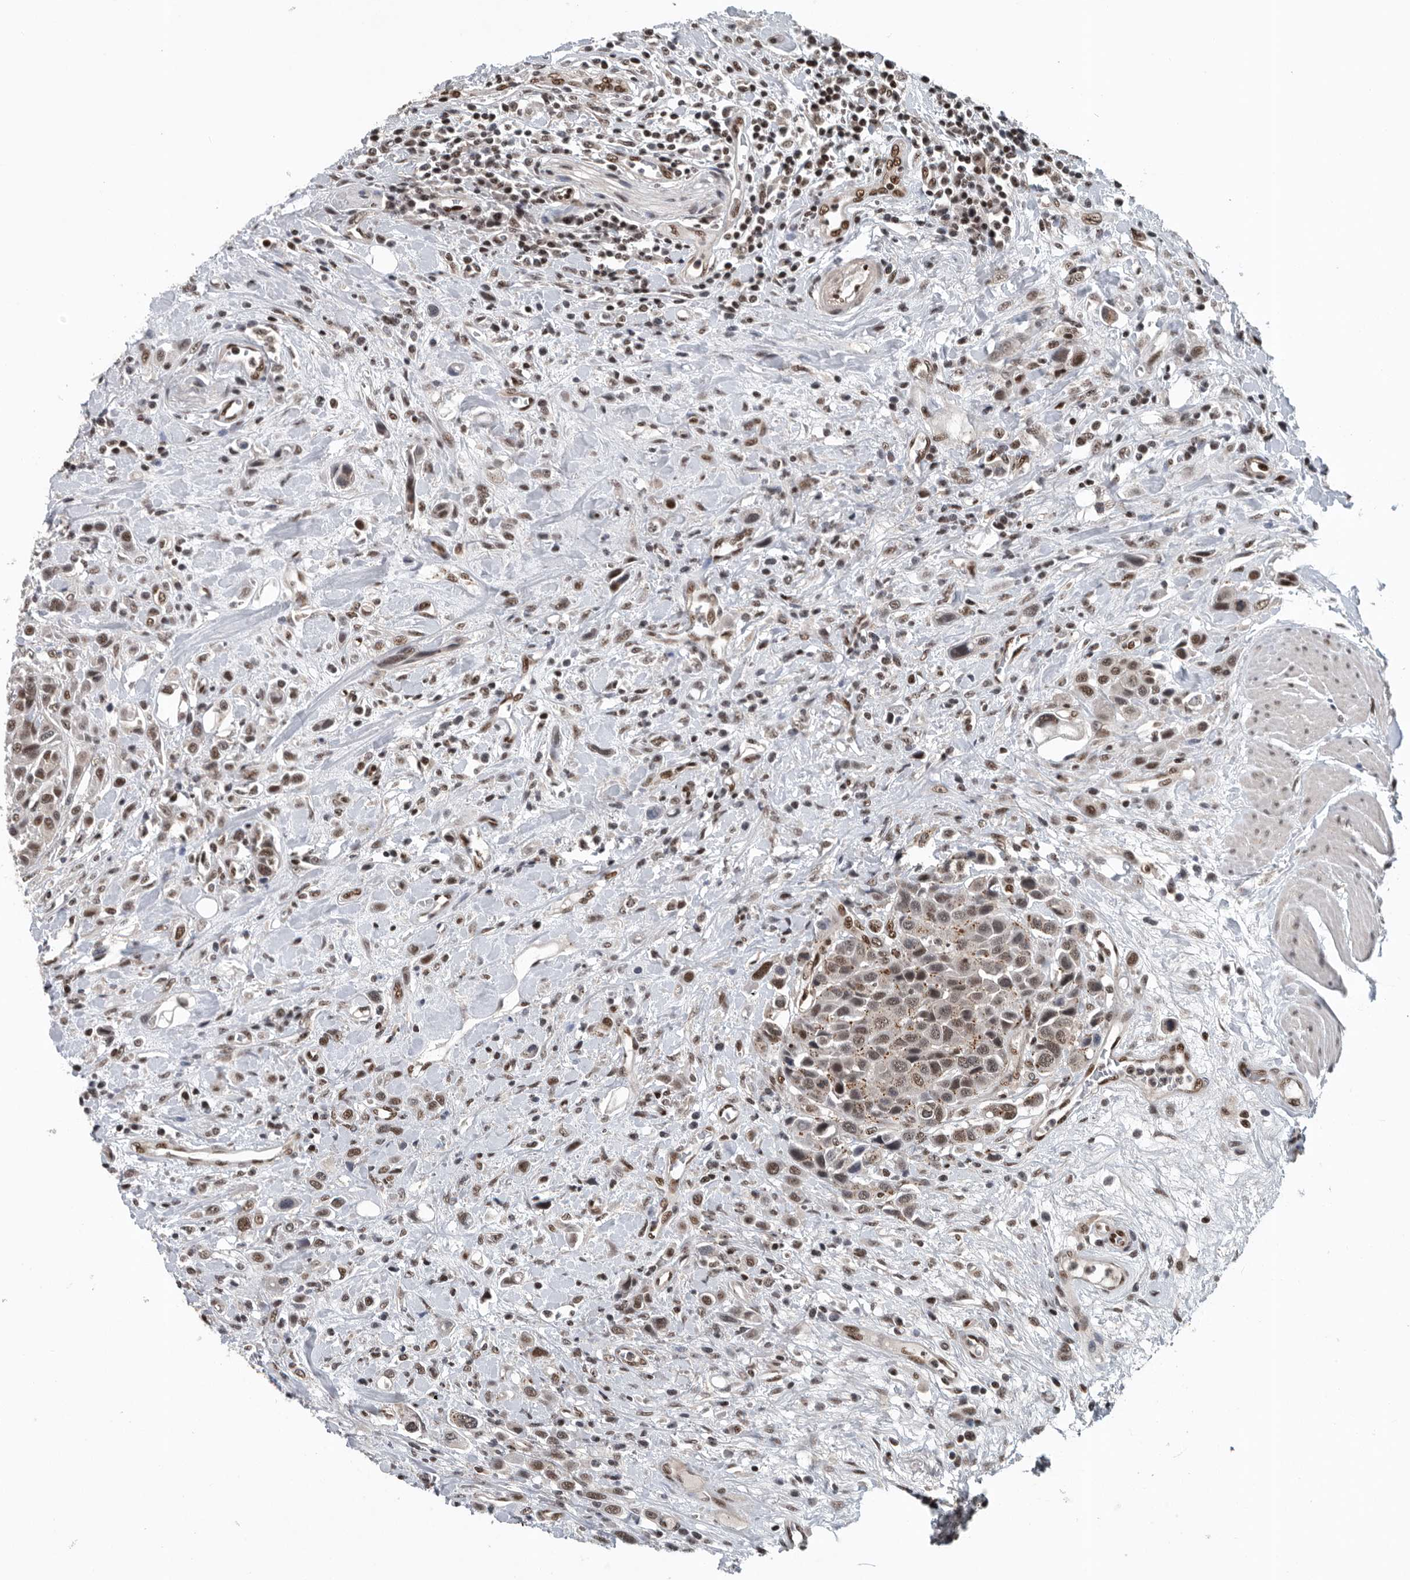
{"staining": {"intensity": "moderate", "quantity": ">75%", "location": "nuclear"}, "tissue": "urothelial cancer", "cell_type": "Tumor cells", "image_type": "cancer", "snomed": [{"axis": "morphology", "description": "Urothelial carcinoma, High grade"}, {"axis": "topography", "description": "Urinary bladder"}], "caption": "This is a histology image of IHC staining of urothelial cancer, which shows moderate expression in the nuclear of tumor cells.", "gene": "SENP7", "patient": {"sex": "male", "age": 50}}